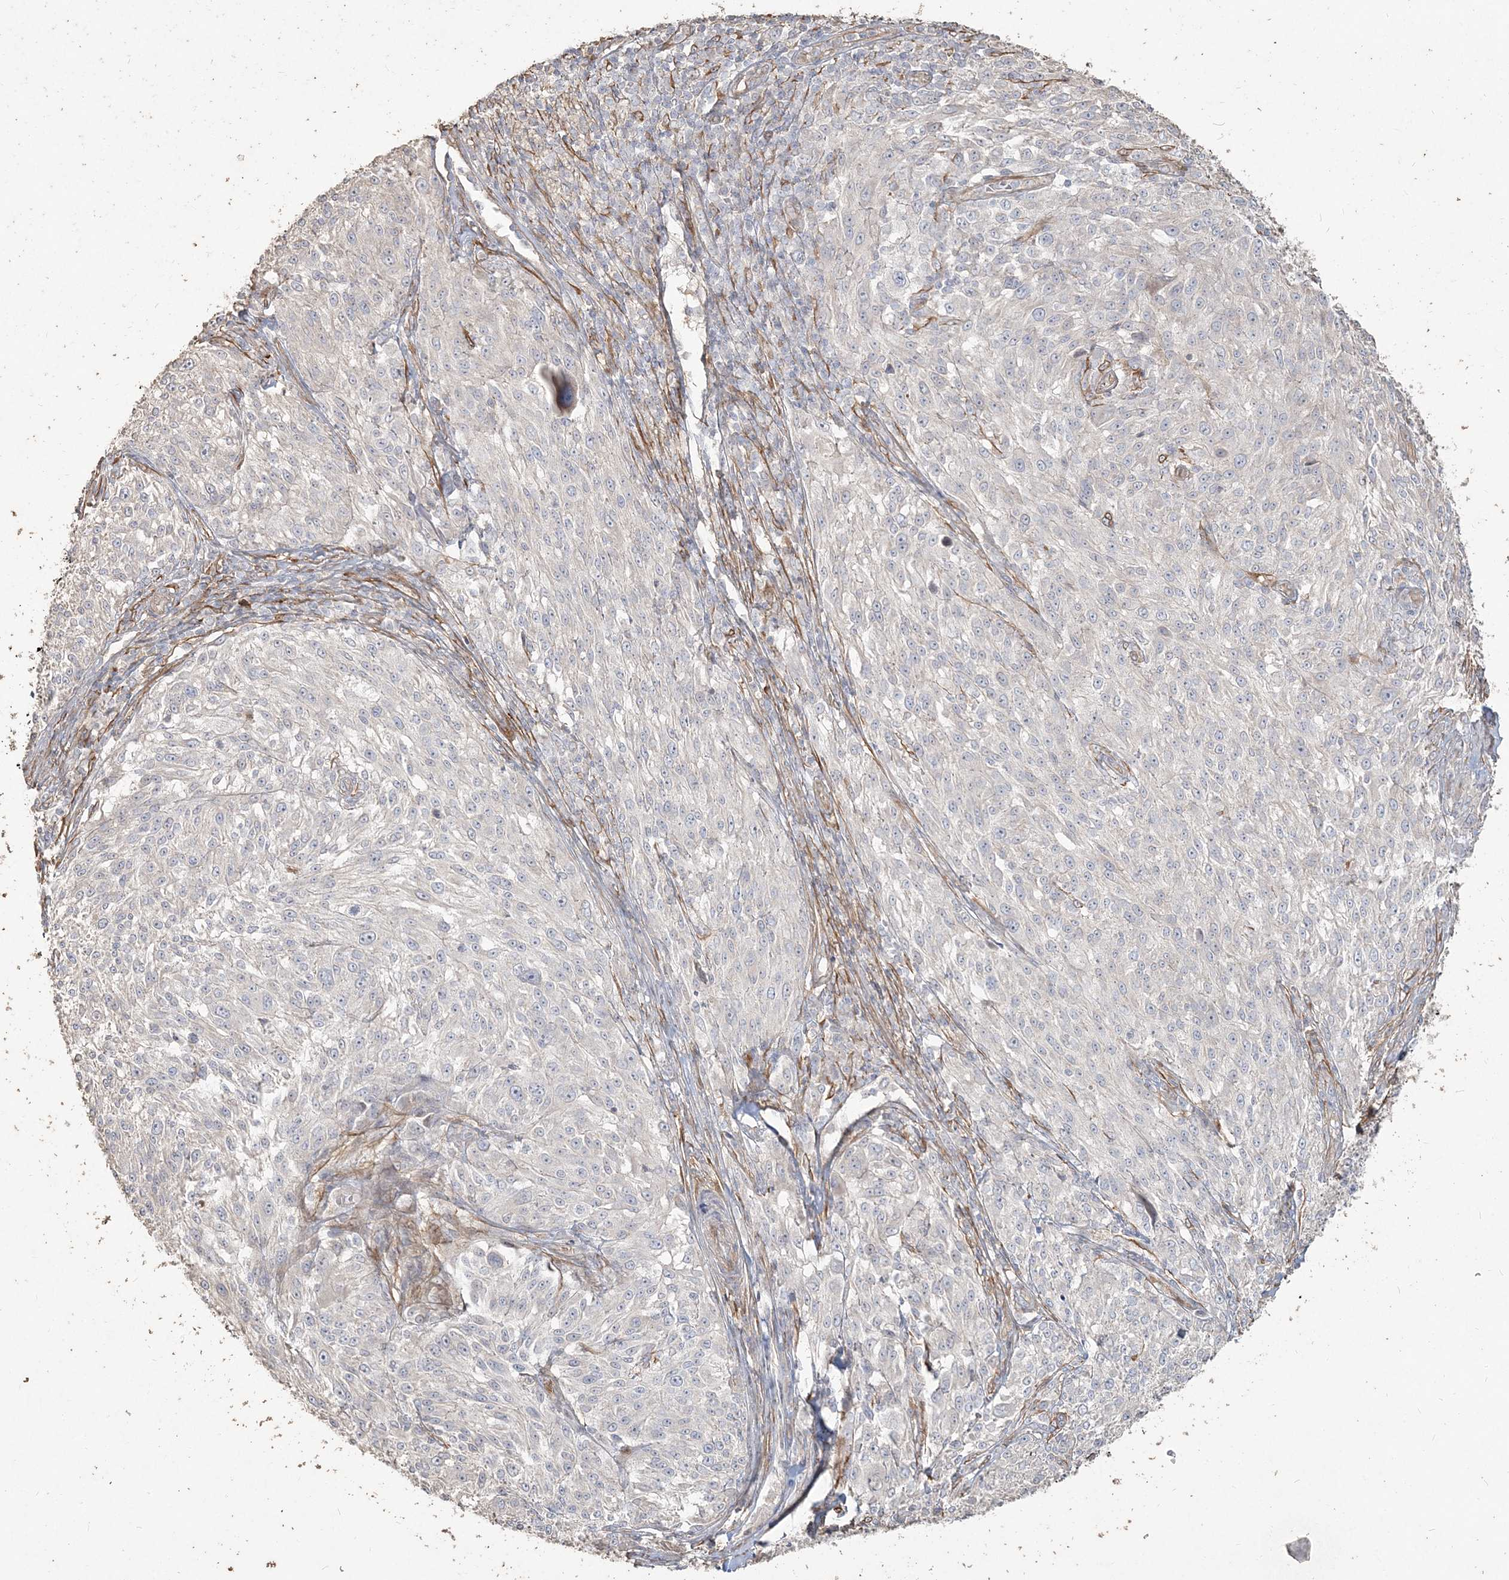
{"staining": {"intensity": "negative", "quantity": "none", "location": "none"}, "tissue": "melanoma", "cell_type": "Tumor cells", "image_type": "cancer", "snomed": [{"axis": "morphology", "description": "Malignant melanoma, NOS"}, {"axis": "topography", "description": "Skin of trunk"}], "caption": "The micrograph shows no staining of tumor cells in malignant melanoma. (DAB (3,3'-diaminobenzidine) IHC, high magnification).", "gene": "RNF145", "patient": {"sex": "male", "age": 71}}